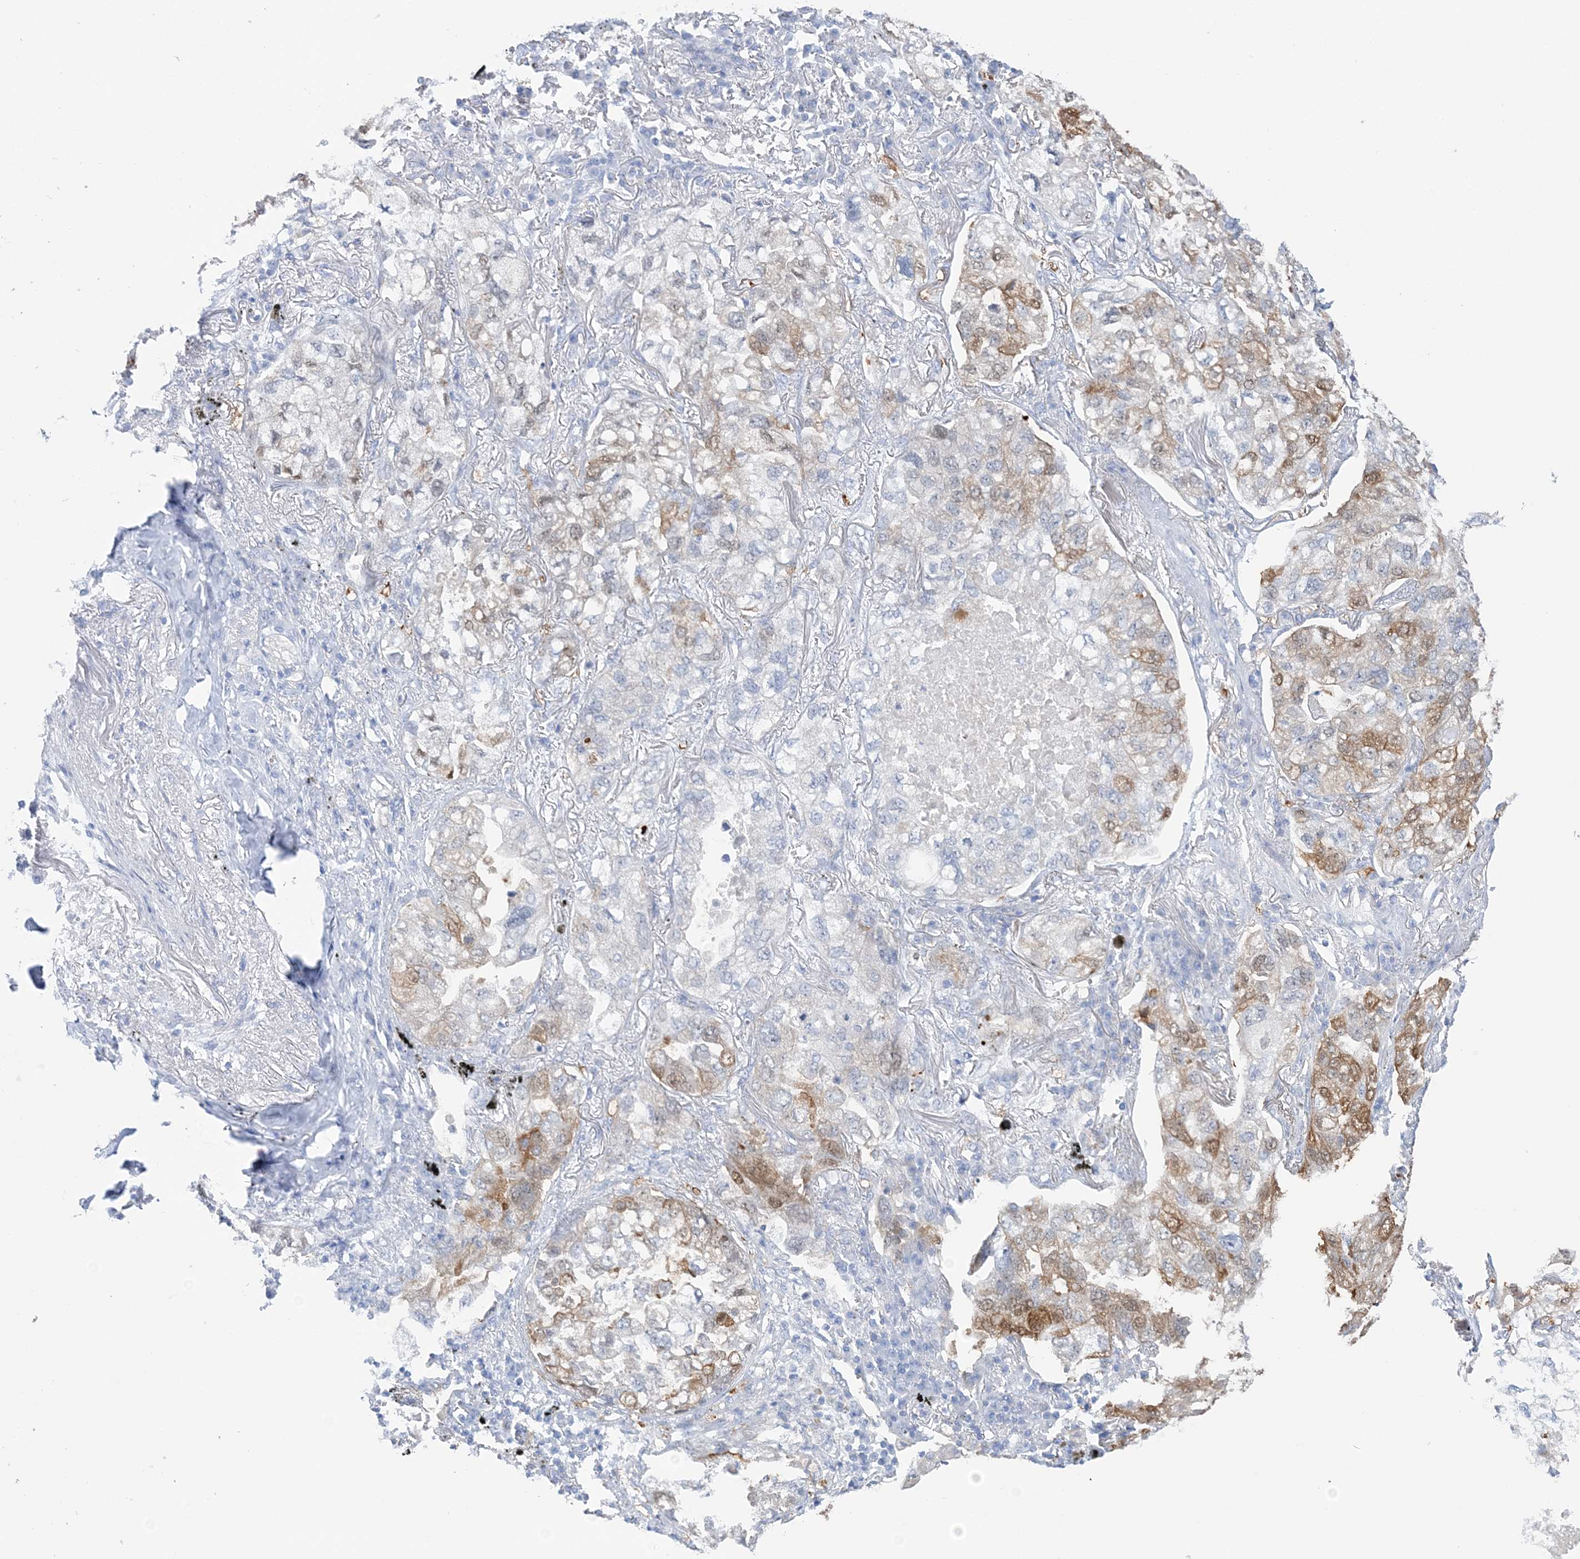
{"staining": {"intensity": "moderate", "quantity": "<25%", "location": "cytoplasmic/membranous"}, "tissue": "lung cancer", "cell_type": "Tumor cells", "image_type": "cancer", "snomed": [{"axis": "morphology", "description": "Adenocarcinoma, NOS"}, {"axis": "topography", "description": "Lung"}], "caption": "IHC of adenocarcinoma (lung) demonstrates low levels of moderate cytoplasmic/membranous positivity in about <25% of tumor cells.", "gene": "HMGCS1", "patient": {"sex": "male", "age": 65}}